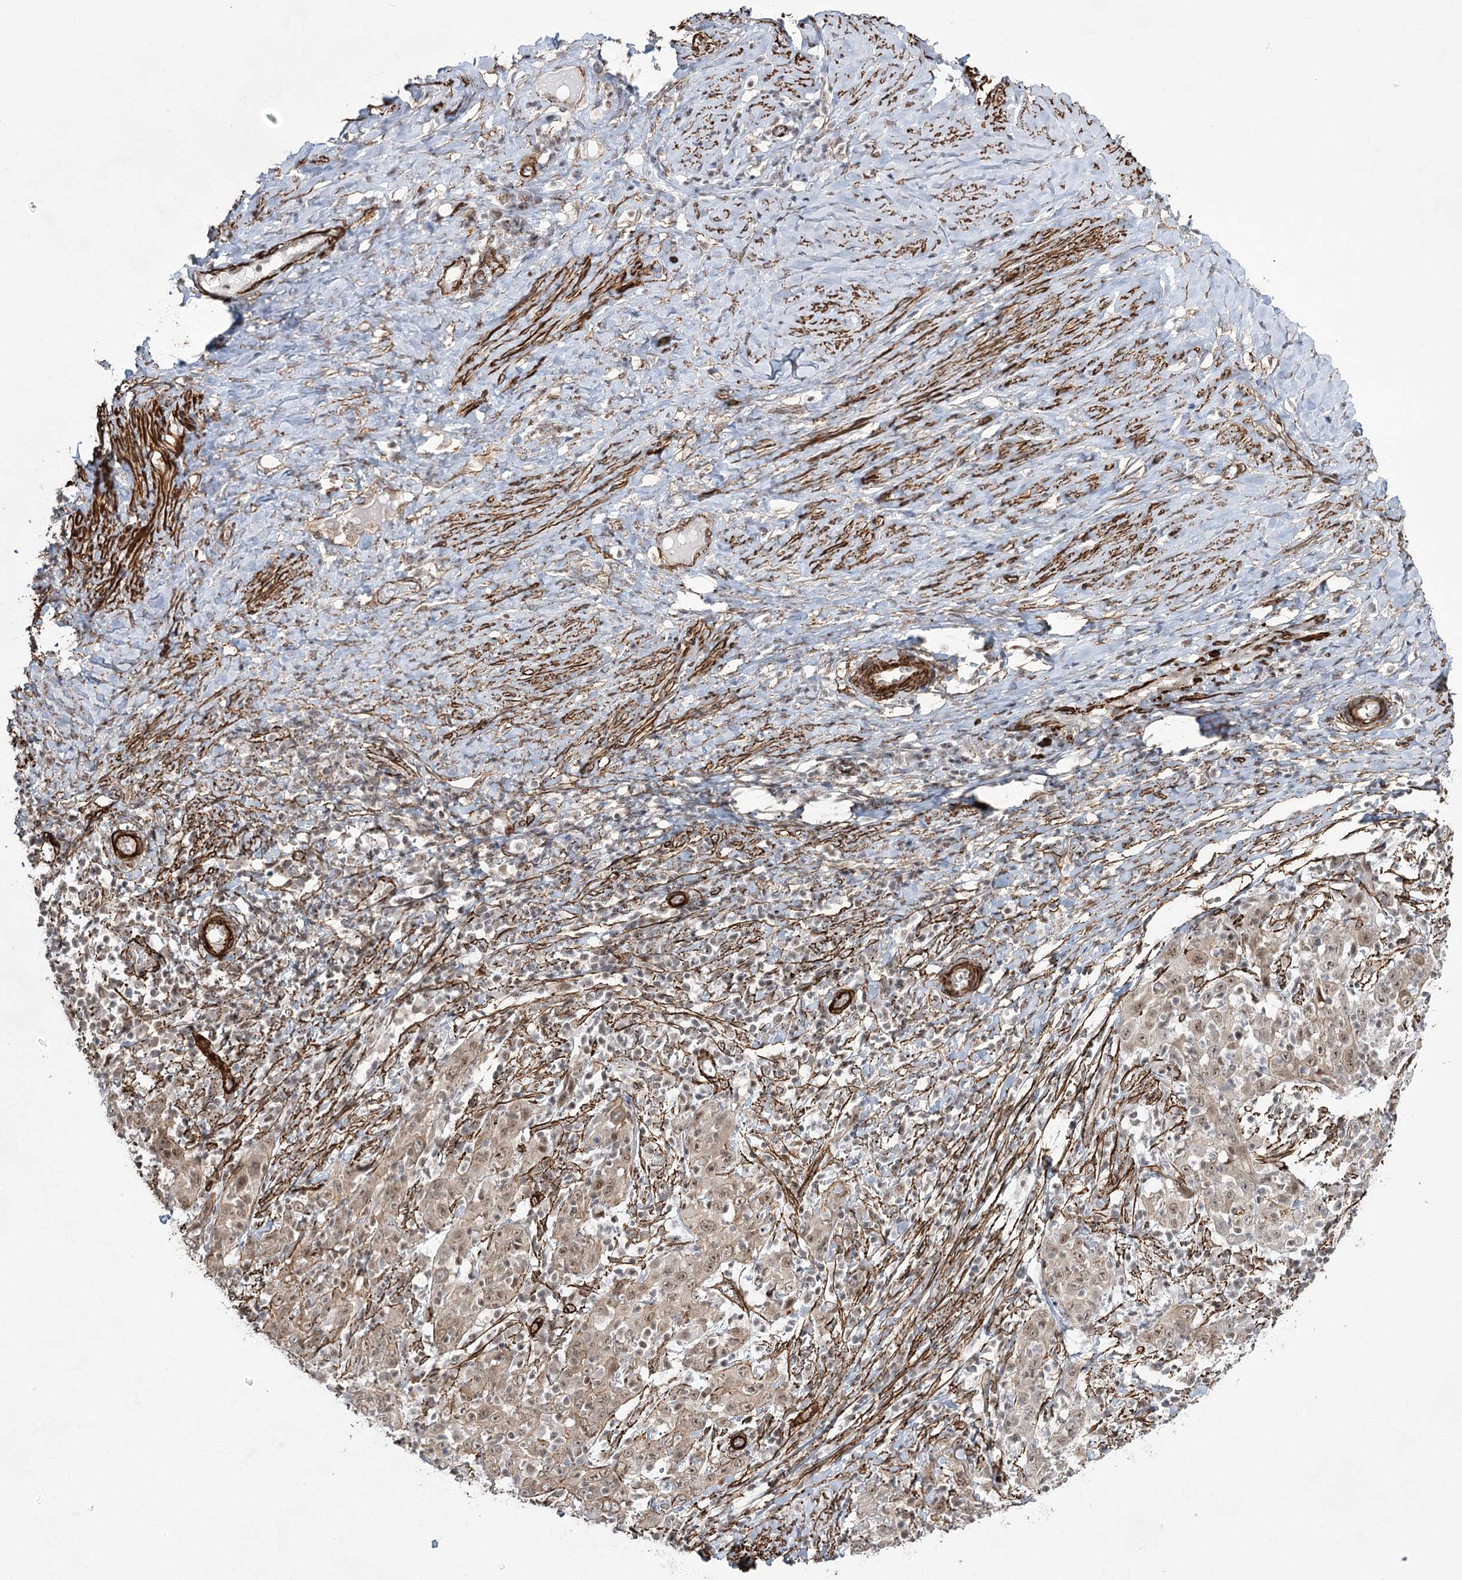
{"staining": {"intensity": "weak", "quantity": ">75%", "location": "cytoplasmic/membranous,nuclear"}, "tissue": "cervical cancer", "cell_type": "Tumor cells", "image_type": "cancer", "snomed": [{"axis": "morphology", "description": "Squamous cell carcinoma, NOS"}, {"axis": "topography", "description": "Cervix"}], "caption": "Immunohistochemical staining of cervical cancer displays low levels of weak cytoplasmic/membranous and nuclear staining in approximately >75% of tumor cells. (DAB (3,3'-diaminobenzidine) = brown stain, brightfield microscopy at high magnification).", "gene": "CWF19L1", "patient": {"sex": "female", "age": 46}}